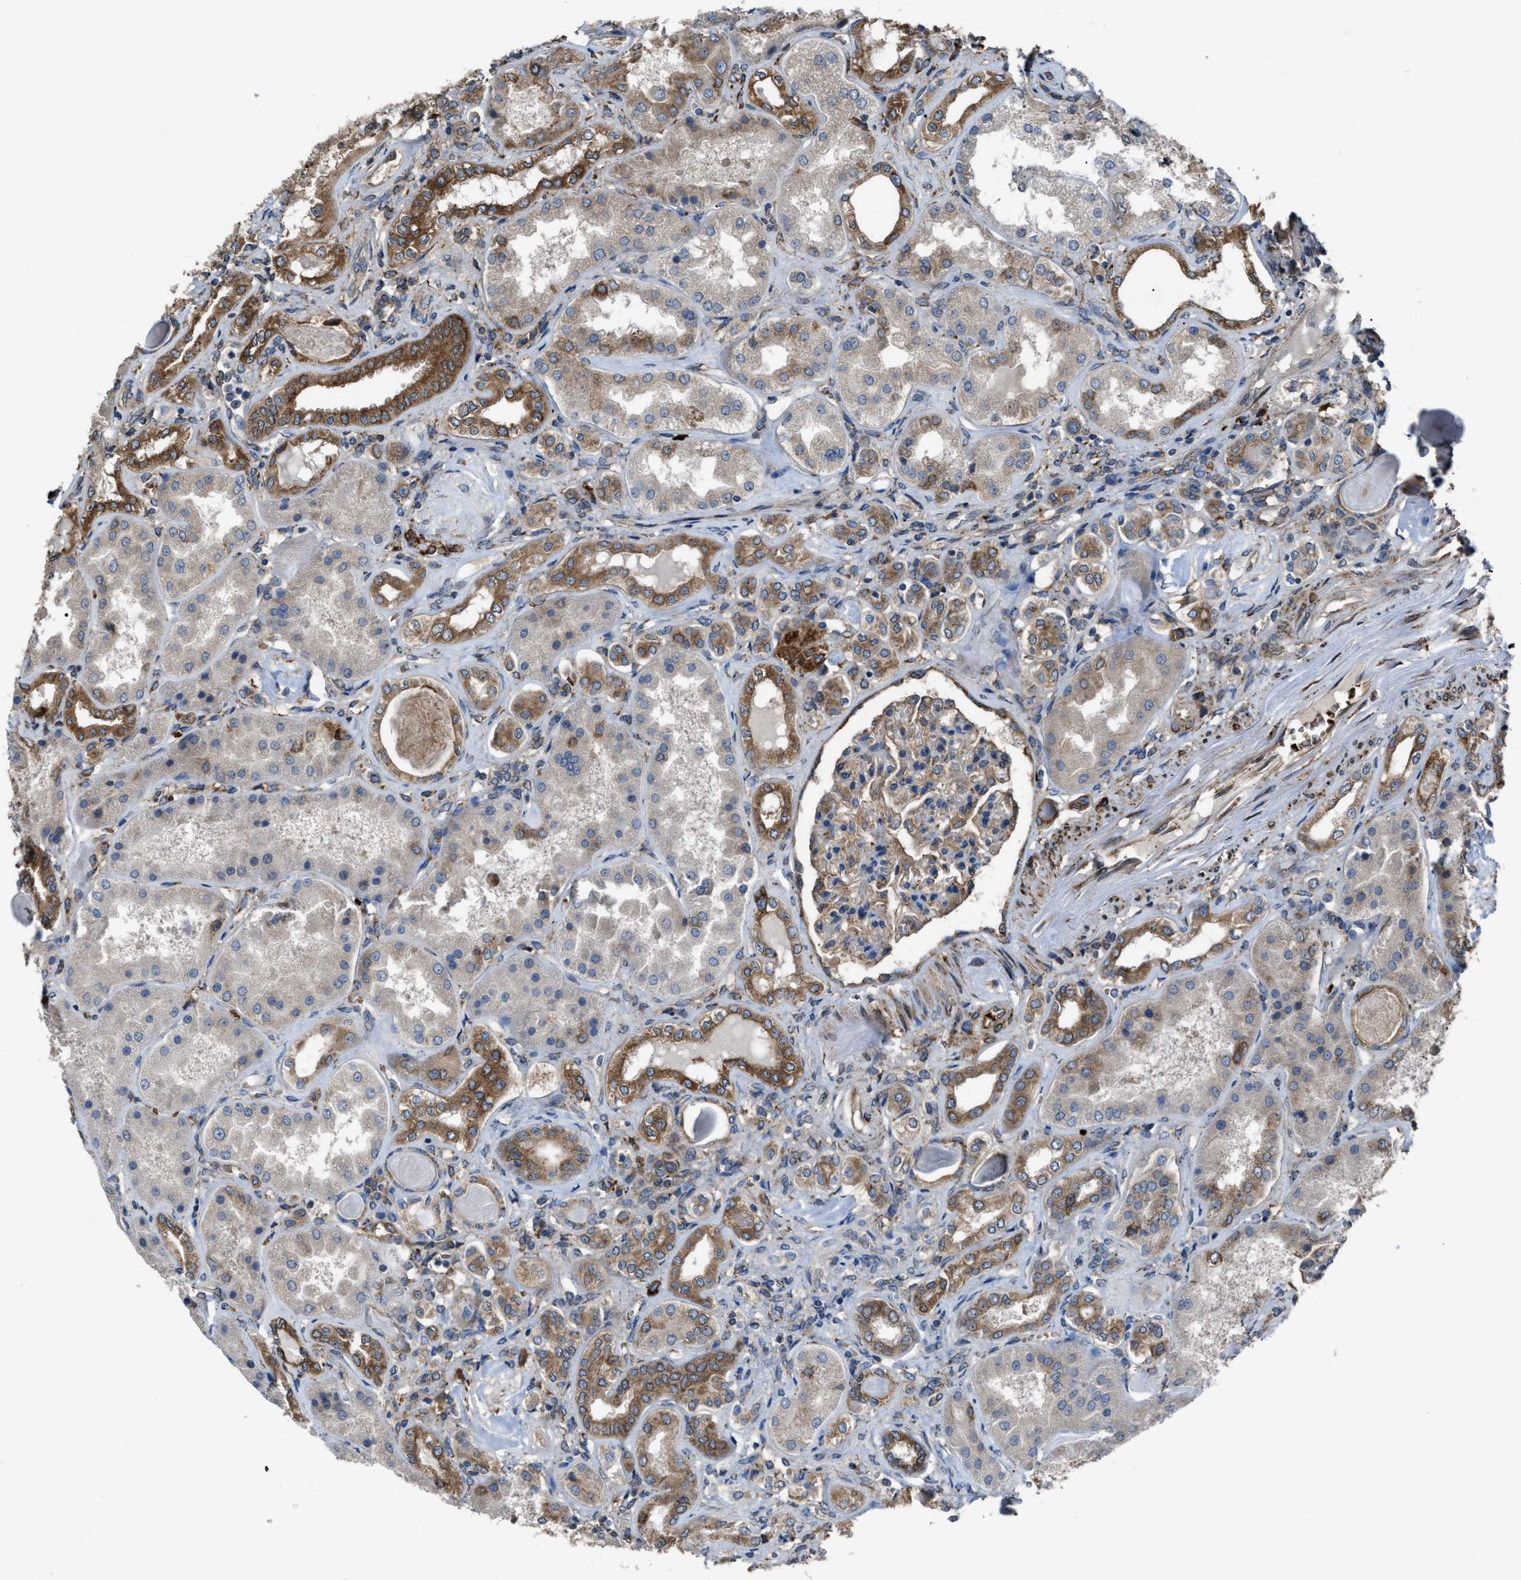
{"staining": {"intensity": "moderate", "quantity": "25%-75%", "location": "cytoplasmic/membranous"}, "tissue": "kidney", "cell_type": "Cells in glomeruli", "image_type": "normal", "snomed": [{"axis": "morphology", "description": "Normal tissue, NOS"}, {"axis": "topography", "description": "Kidney"}], "caption": "Immunohistochemical staining of benign kidney reveals 25%-75% levels of moderate cytoplasmic/membranous protein staining in about 25%-75% of cells in glomeruli.", "gene": "SELENOM", "patient": {"sex": "female", "age": 56}}